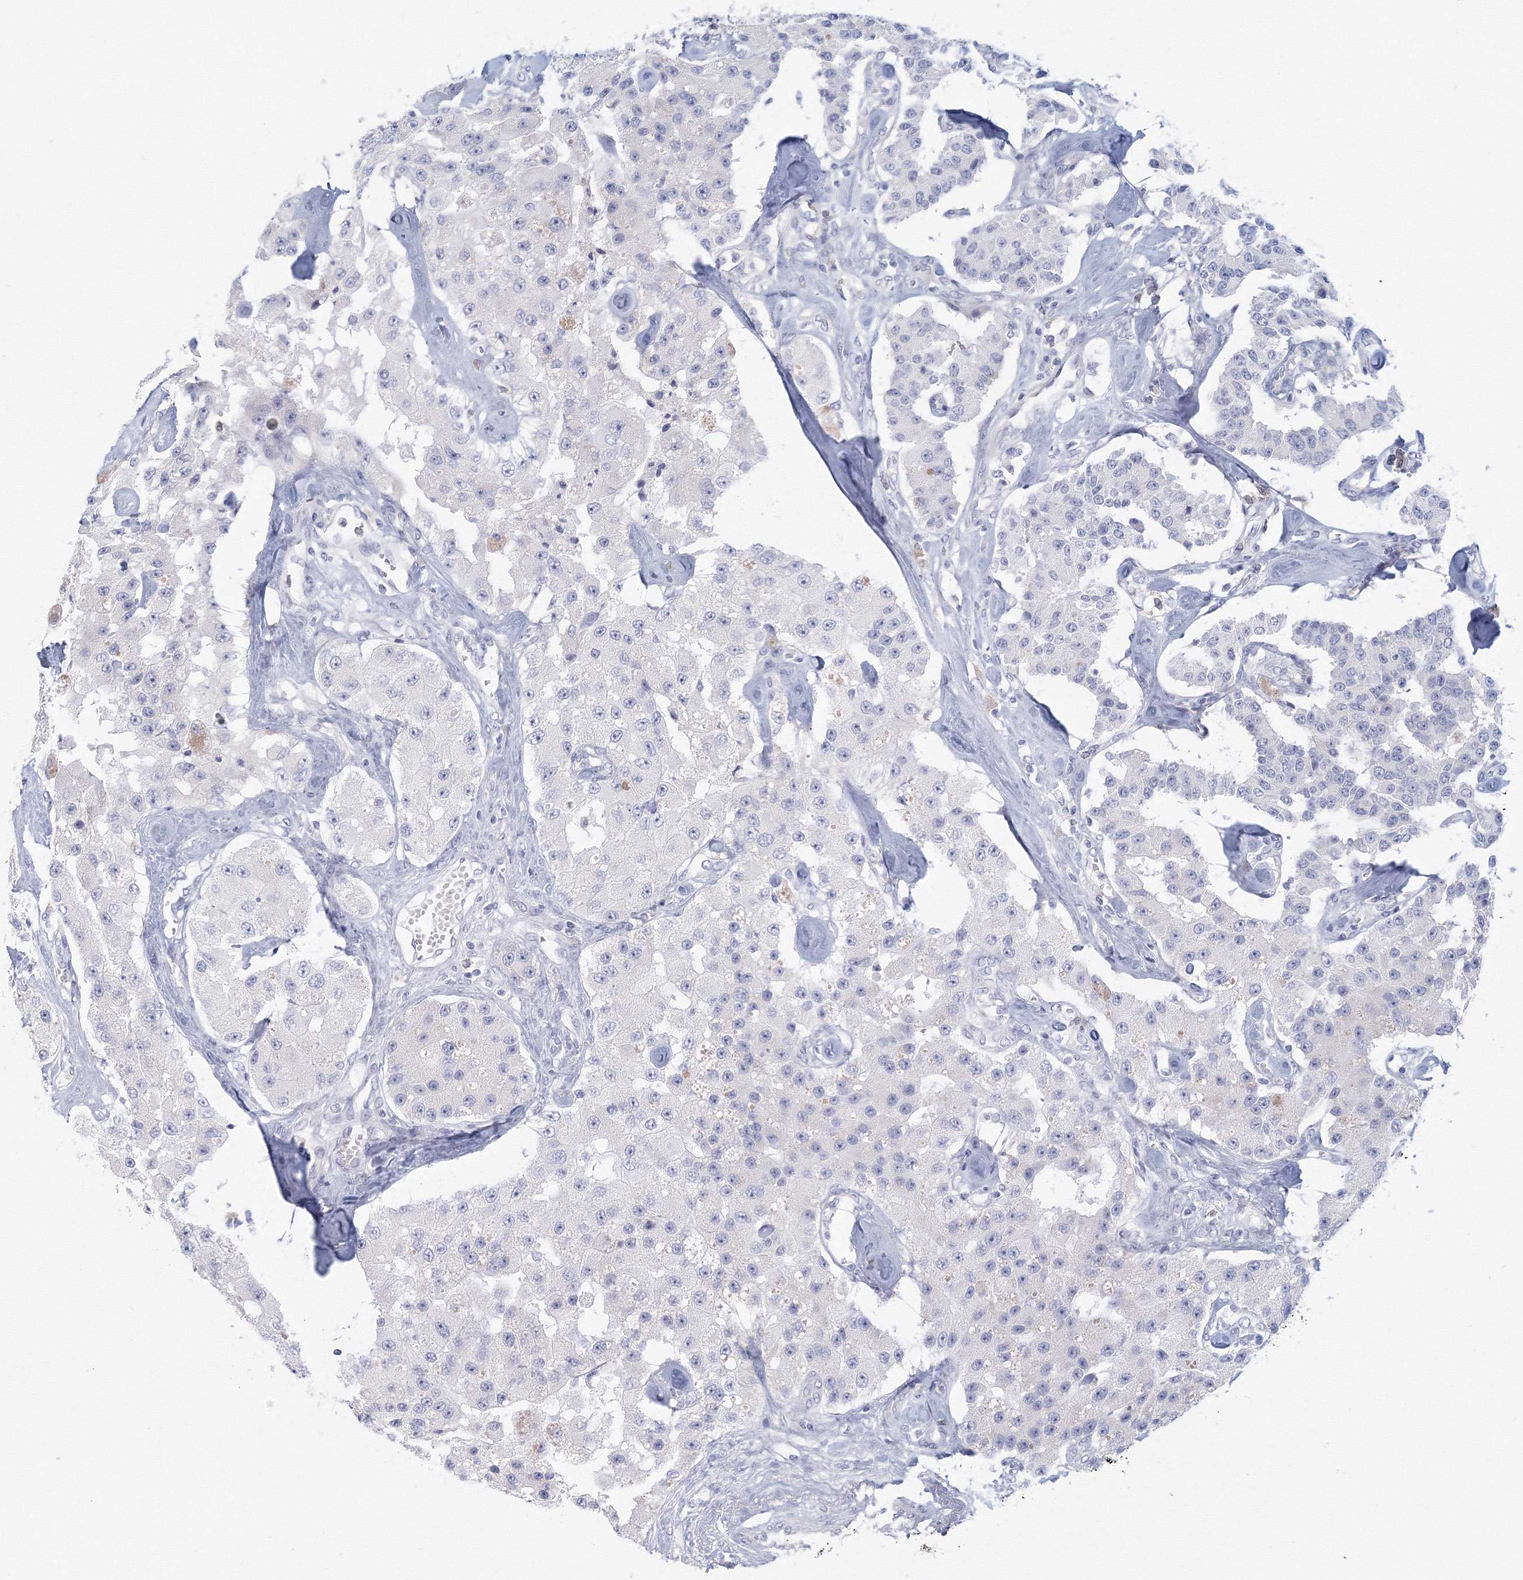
{"staining": {"intensity": "negative", "quantity": "none", "location": "none"}, "tissue": "carcinoid", "cell_type": "Tumor cells", "image_type": "cancer", "snomed": [{"axis": "morphology", "description": "Carcinoid, malignant, NOS"}, {"axis": "topography", "description": "Pancreas"}], "caption": "Tumor cells are negative for brown protein staining in carcinoid (malignant).", "gene": "TACC2", "patient": {"sex": "male", "age": 41}}